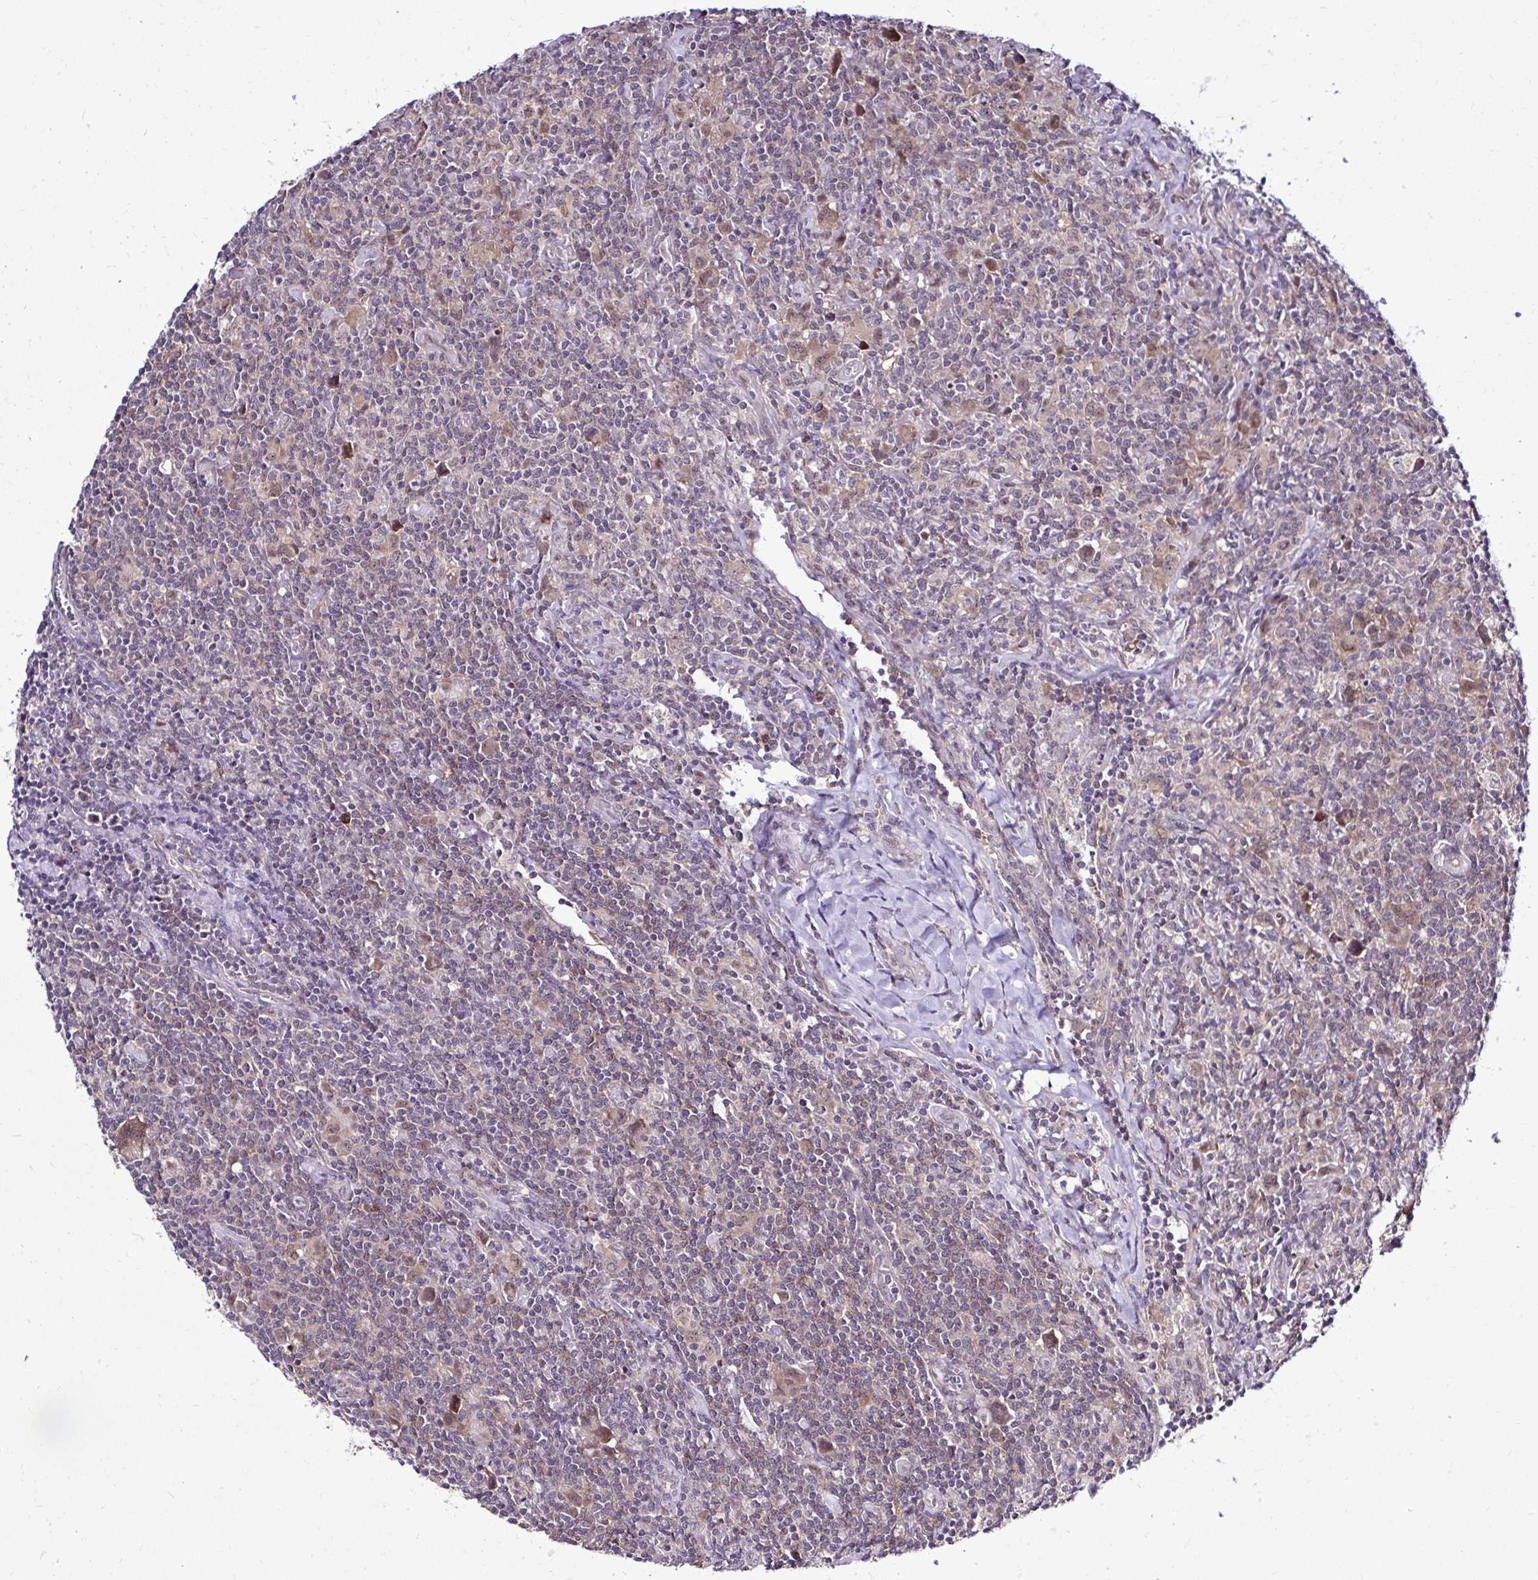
{"staining": {"intensity": "moderate", "quantity": ">75%", "location": "nuclear"}, "tissue": "lymphoma", "cell_type": "Tumor cells", "image_type": "cancer", "snomed": [{"axis": "morphology", "description": "Hodgkin's disease, NOS"}, {"axis": "topography", "description": "Lymph node"}], "caption": "An immunohistochemistry image of neoplastic tissue is shown. Protein staining in brown shows moderate nuclear positivity in Hodgkin's disease within tumor cells.", "gene": "PSMD3", "patient": {"sex": "female", "age": 18}}